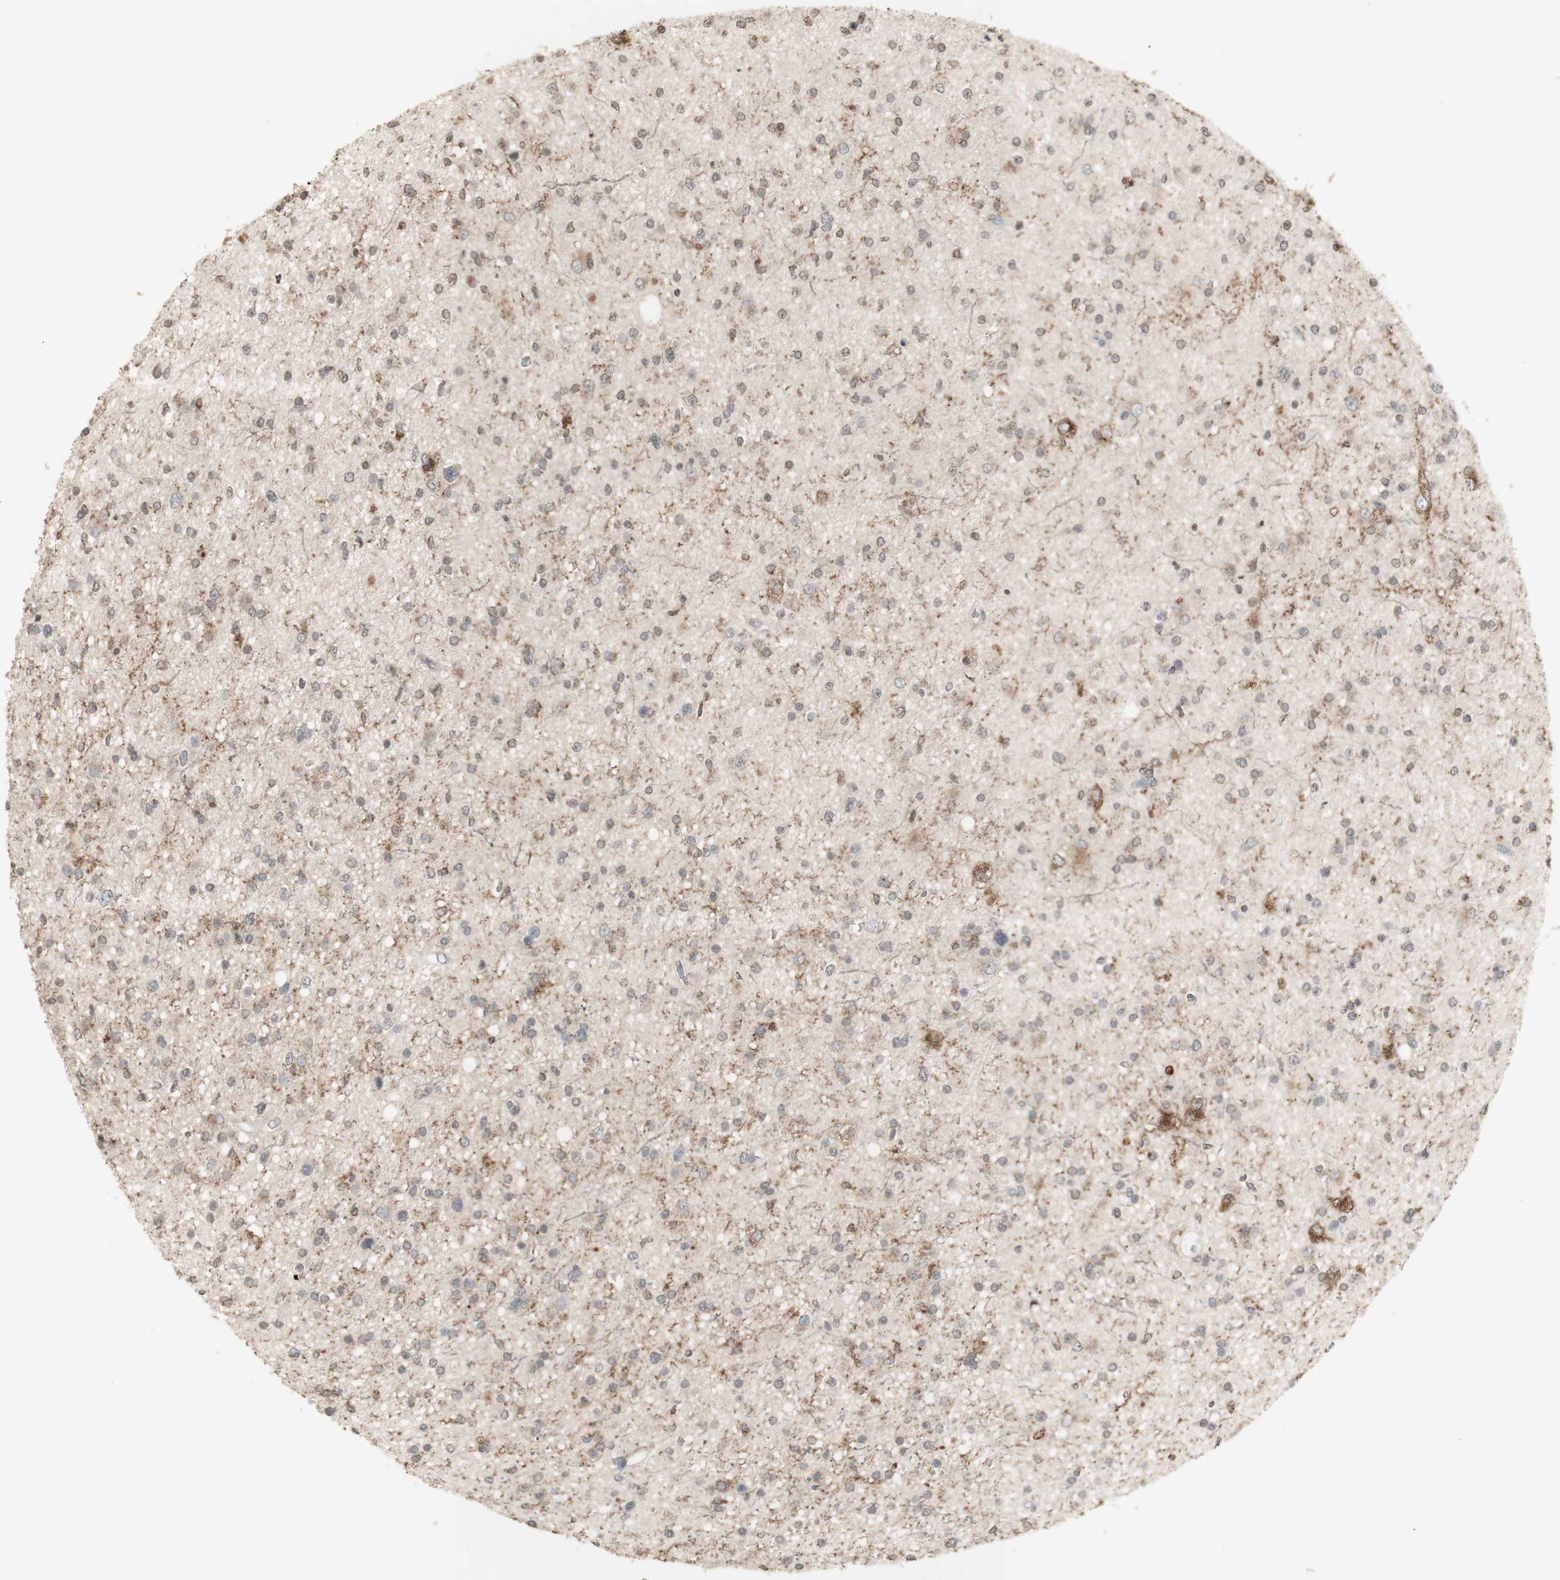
{"staining": {"intensity": "moderate", "quantity": "<25%", "location": "cytoplasmic/membranous"}, "tissue": "glioma", "cell_type": "Tumor cells", "image_type": "cancer", "snomed": [{"axis": "morphology", "description": "Glioma, malignant, High grade"}, {"axis": "topography", "description": "Brain"}], "caption": "Immunohistochemical staining of glioma demonstrates moderate cytoplasmic/membranous protein staining in about <25% of tumor cells.", "gene": "ATP6V1E1", "patient": {"sex": "male", "age": 33}}